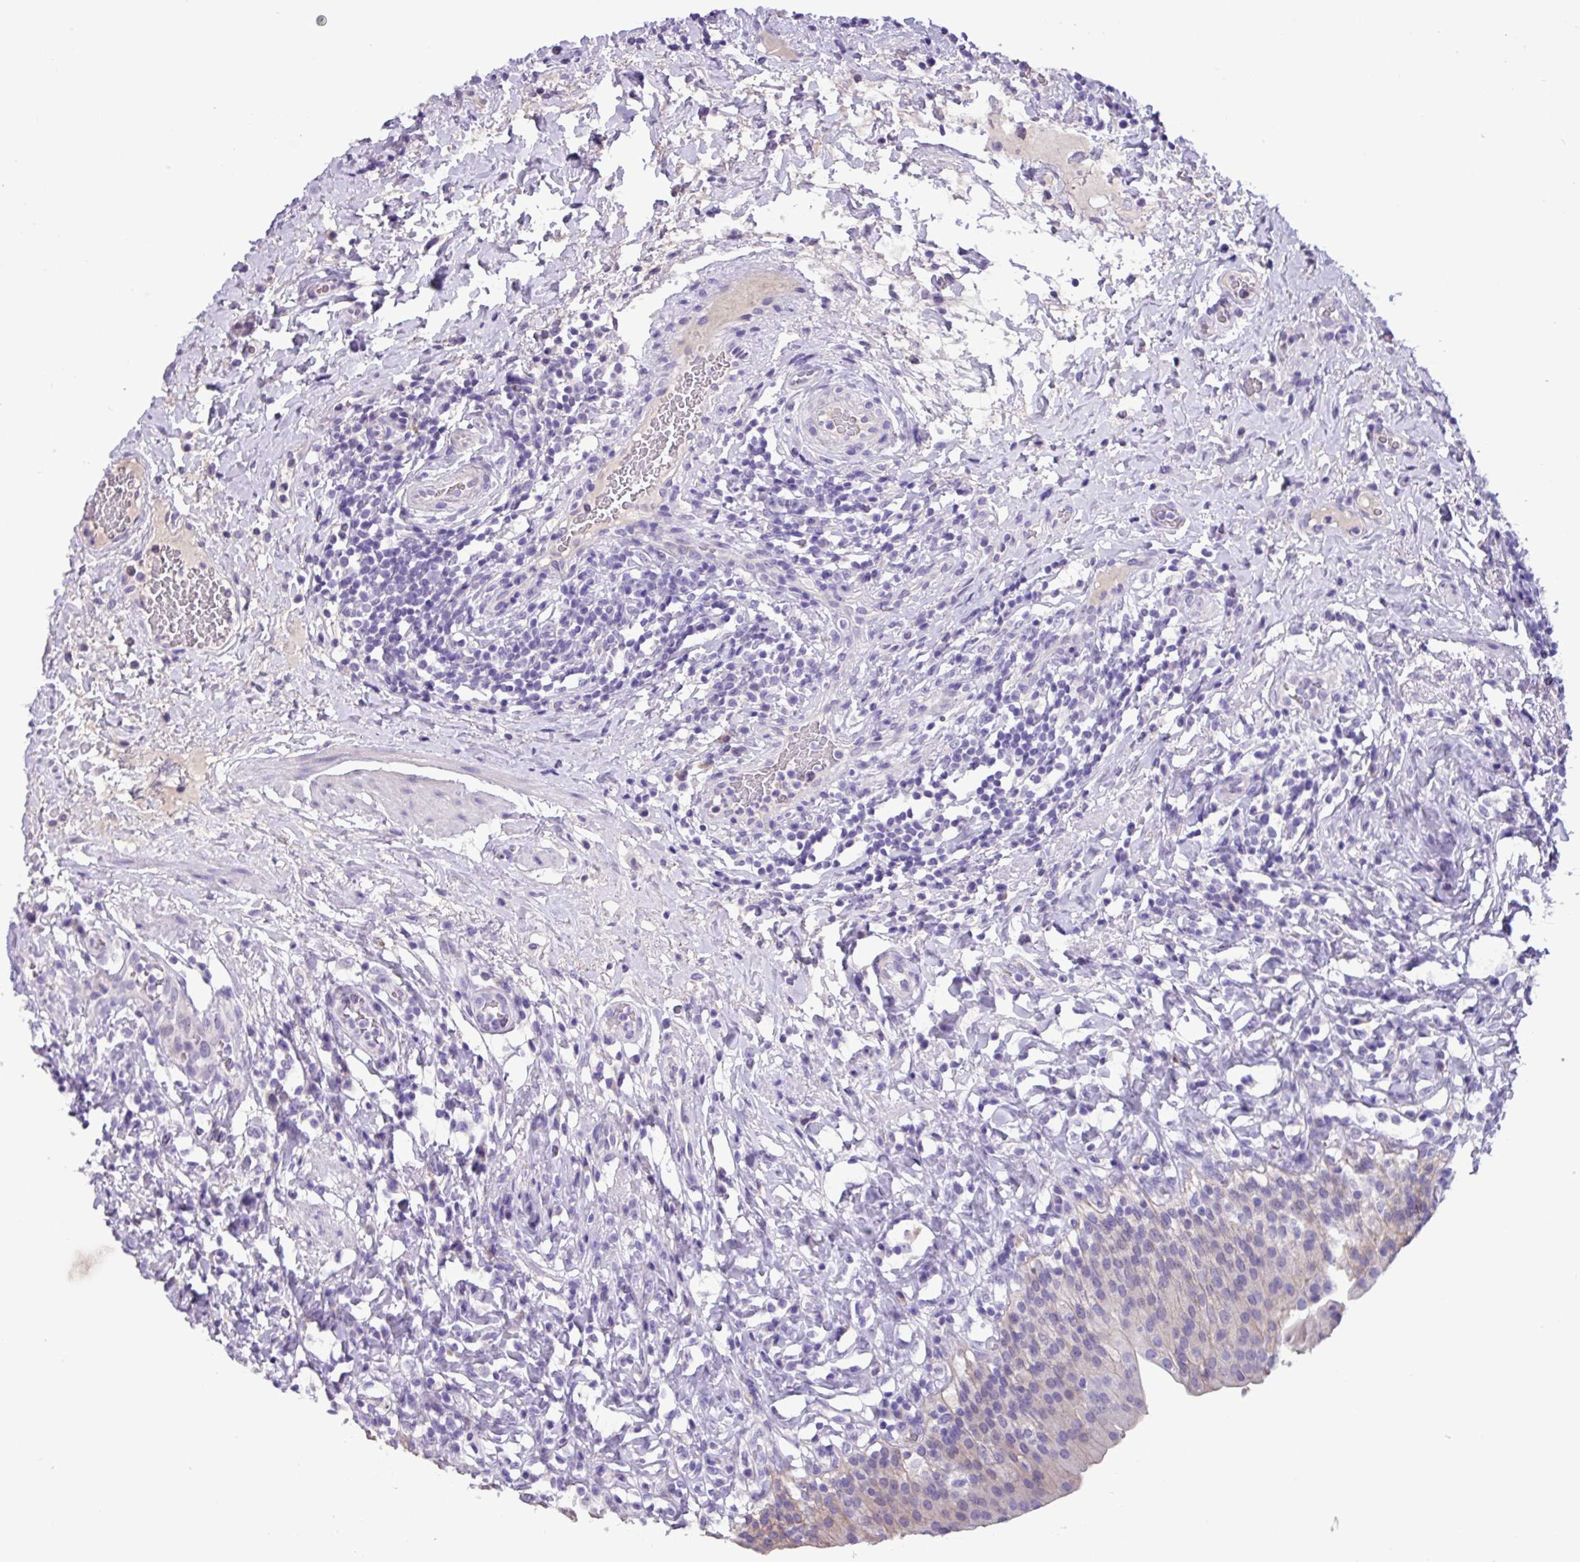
{"staining": {"intensity": "moderate", "quantity": "<25%", "location": "cytoplasmic/membranous"}, "tissue": "urinary bladder", "cell_type": "Urothelial cells", "image_type": "normal", "snomed": [{"axis": "morphology", "description": "Normal tissue, NOS"}, {"axis": "morphology", "description": "Inflammation, NOS"}, {"axis": "topography", "description": "Urinary bladder"}], "caption": "Immunohistochemistry (IHC) histopathology image of benign human urinary bladder stained for a protein (brown), which exhibits low levels of moderate cytoplasmic/membranous expression in about <25% of urothelial cells.", "gene": "EPCAM", "patient": {"sex": "male", "age": 64}}